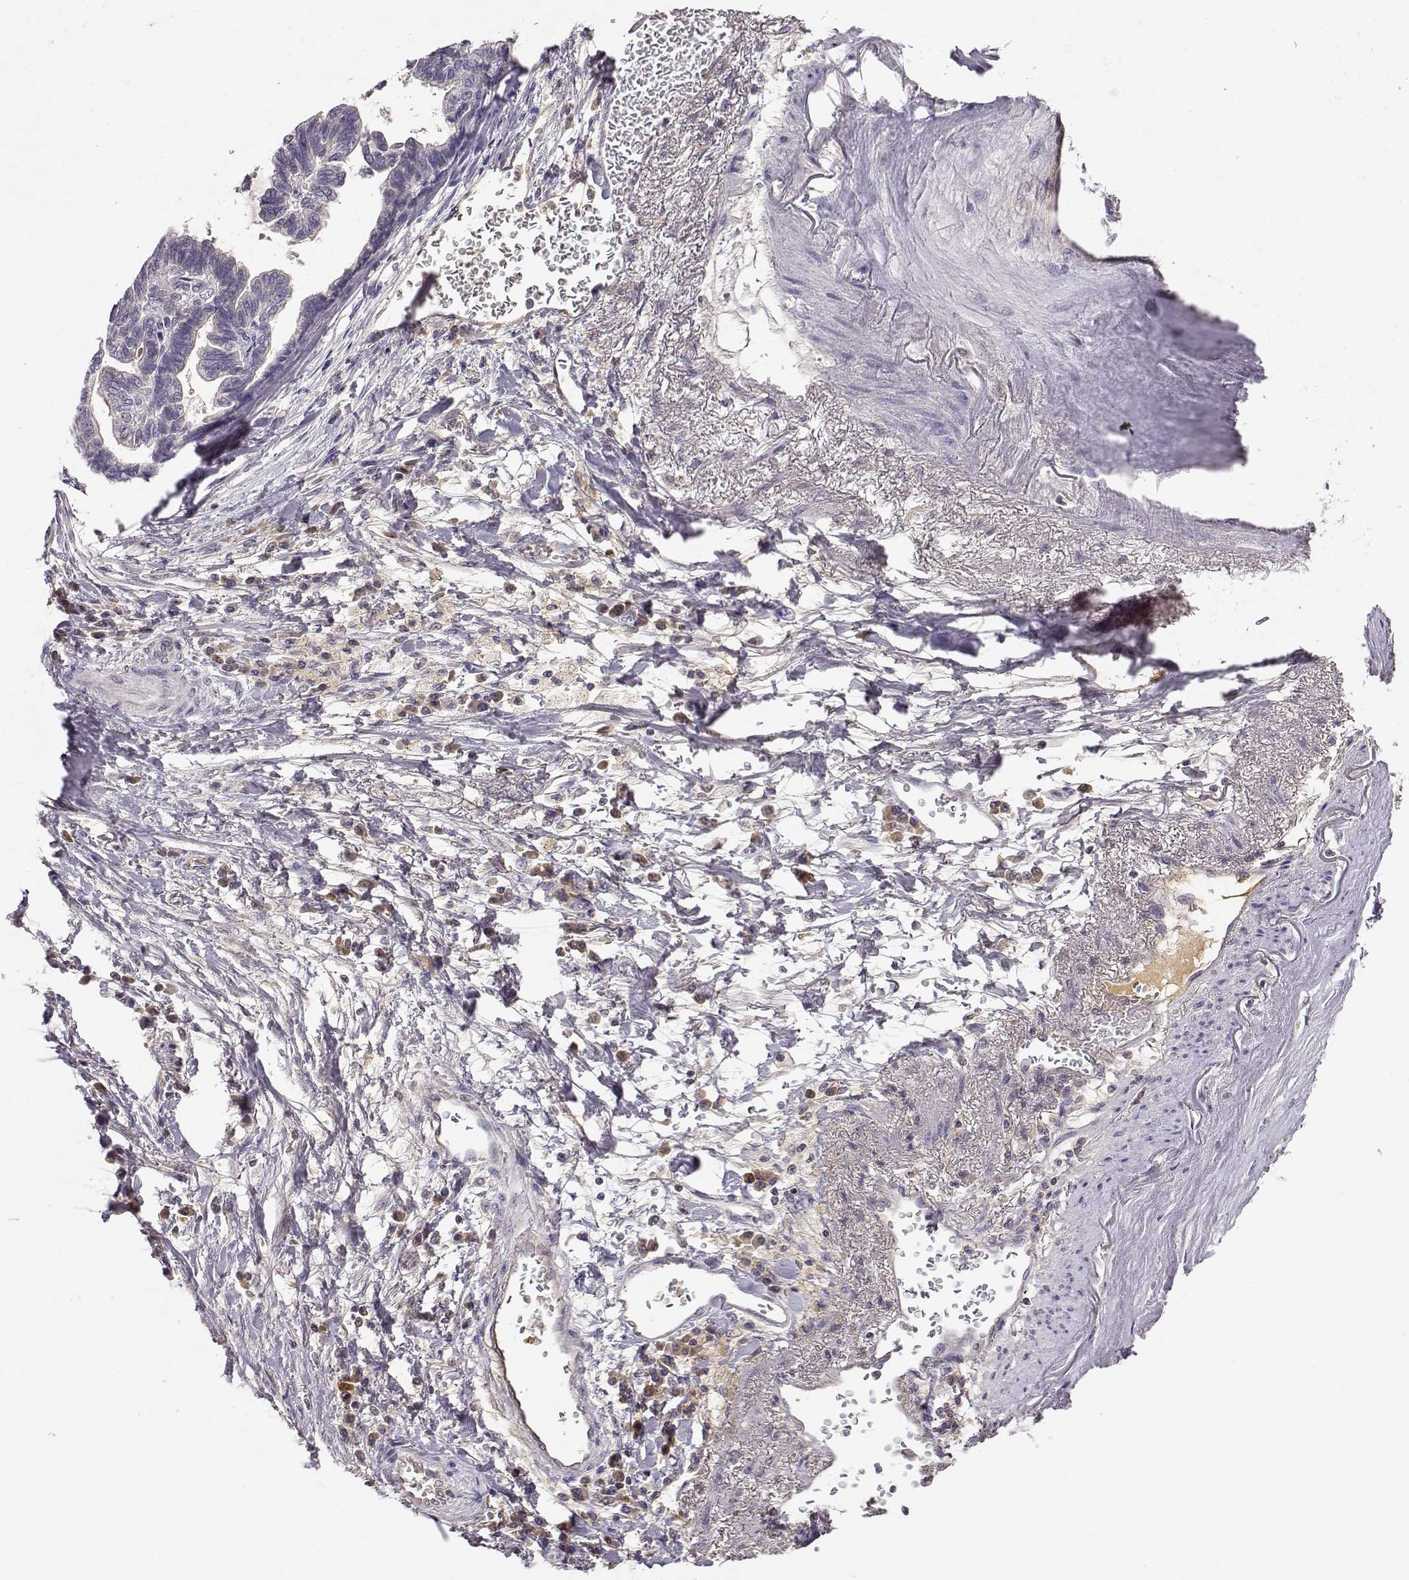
{"staining": {"intensity": "negative", "quantity": "none", "location": "none"}, "tissue": "stomach cancer", "cell_type": "Tumor cells", "image_type": "cancer", "snomed": [{"axis": "morphology", "description": "Adenocarcinoma, NOS"}, {"axis": "topography", "description": "Stomach"}], "caption": "This is an immunohistochemistry histopathology image of human stomach adenocarcinoma. There is no positivity in tumor cells.", "gene": "TACR1", "patient": {"sex": "male", "age": 83}}